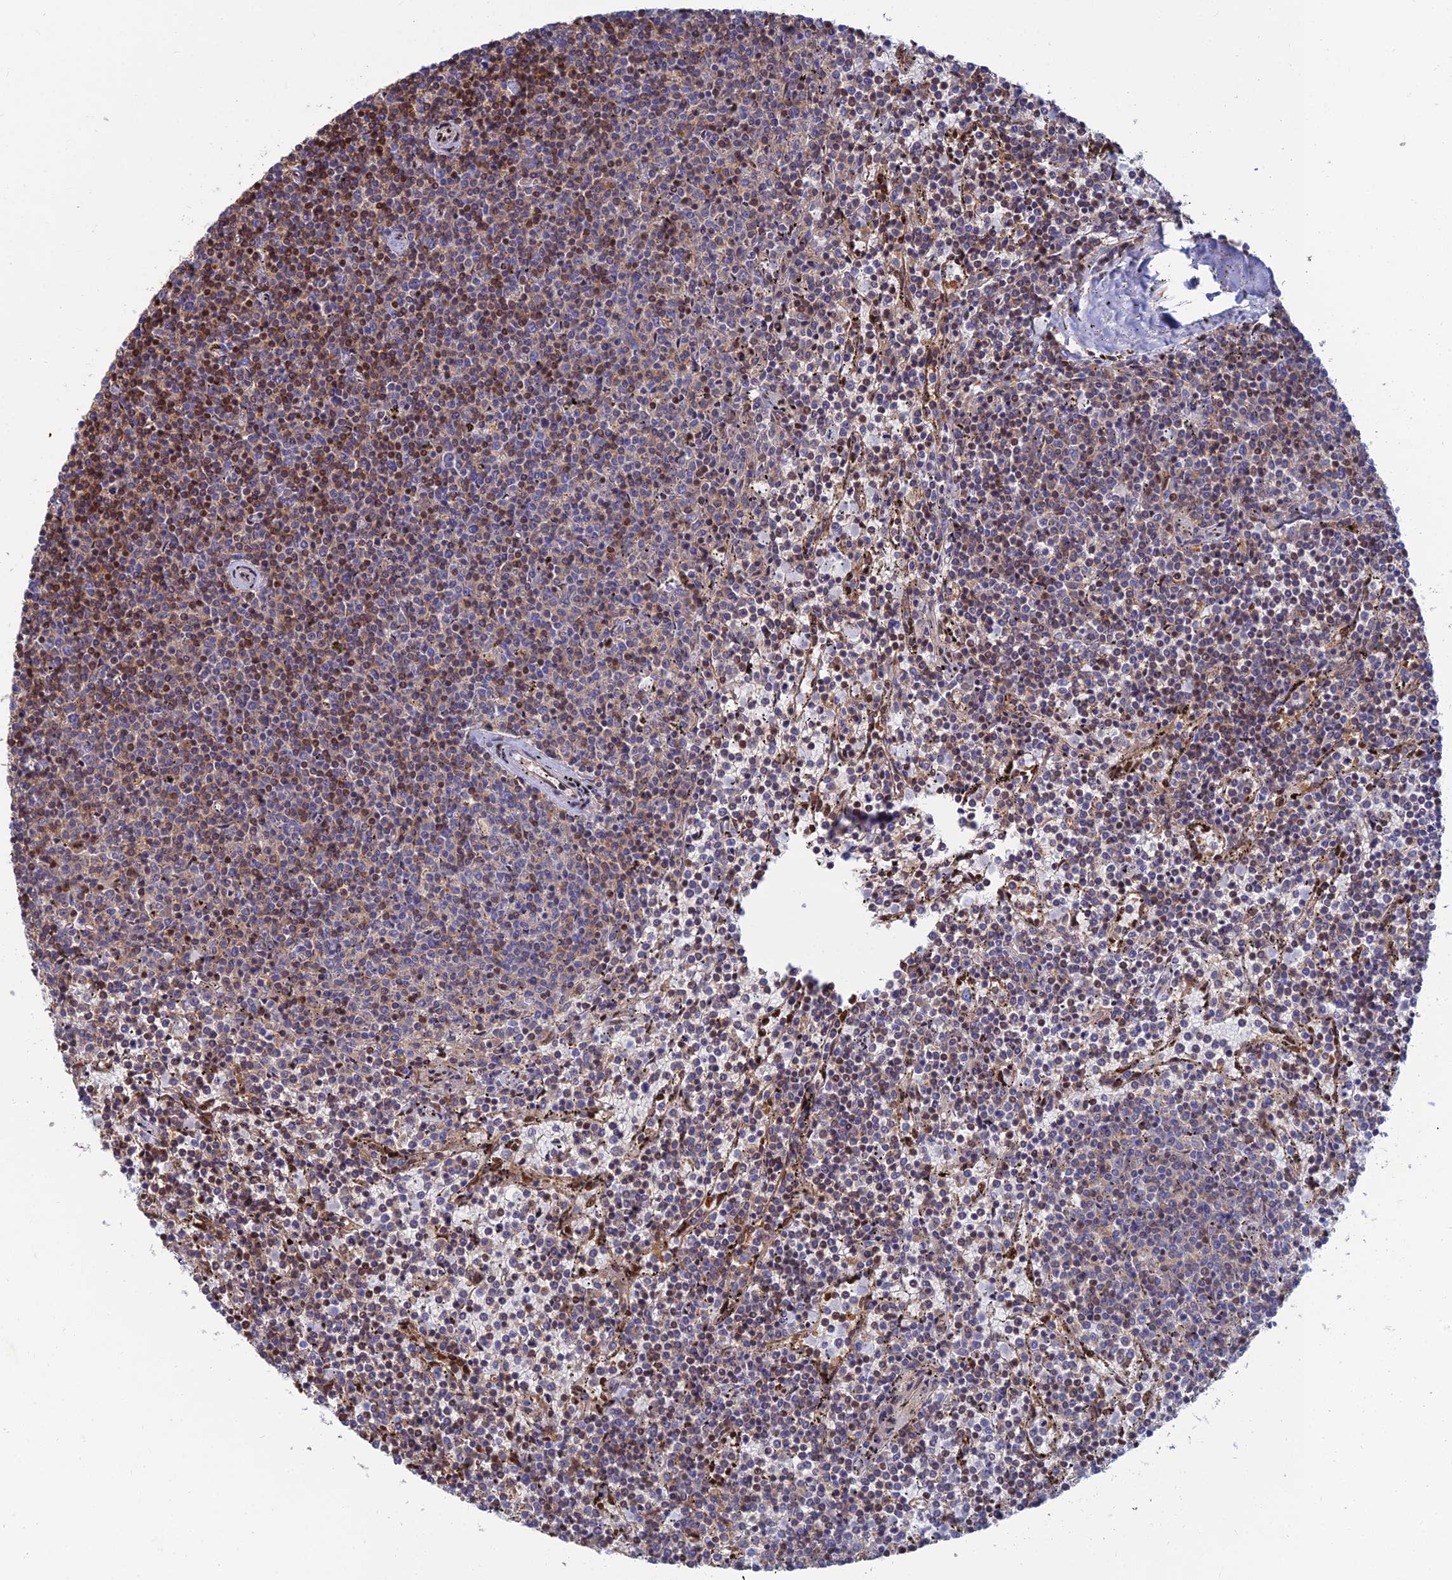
{"staining": {"intensity": "moderate", "quantity": "<25%", "location": "cytoplasmic/membranous,nuclear"}, "tissue": "lymphoma", "cell_type": "Tumor cells", "image_type": "cancer", "snomed": [{"axis": "morphology", "description": "Malignant lymphoma, non-Hodgkin's type, Low grade"}, {"axis": "topography", "description": "Spleen"}], "caption": "The photomicrograph displays staining of lymphoma, revealing moderate cytoplasmic/membranous and nuclear protein expression (brown color) within tumor cells.", "gene": "DNPEP", "patient": {"sex": "female", "age": 50}}